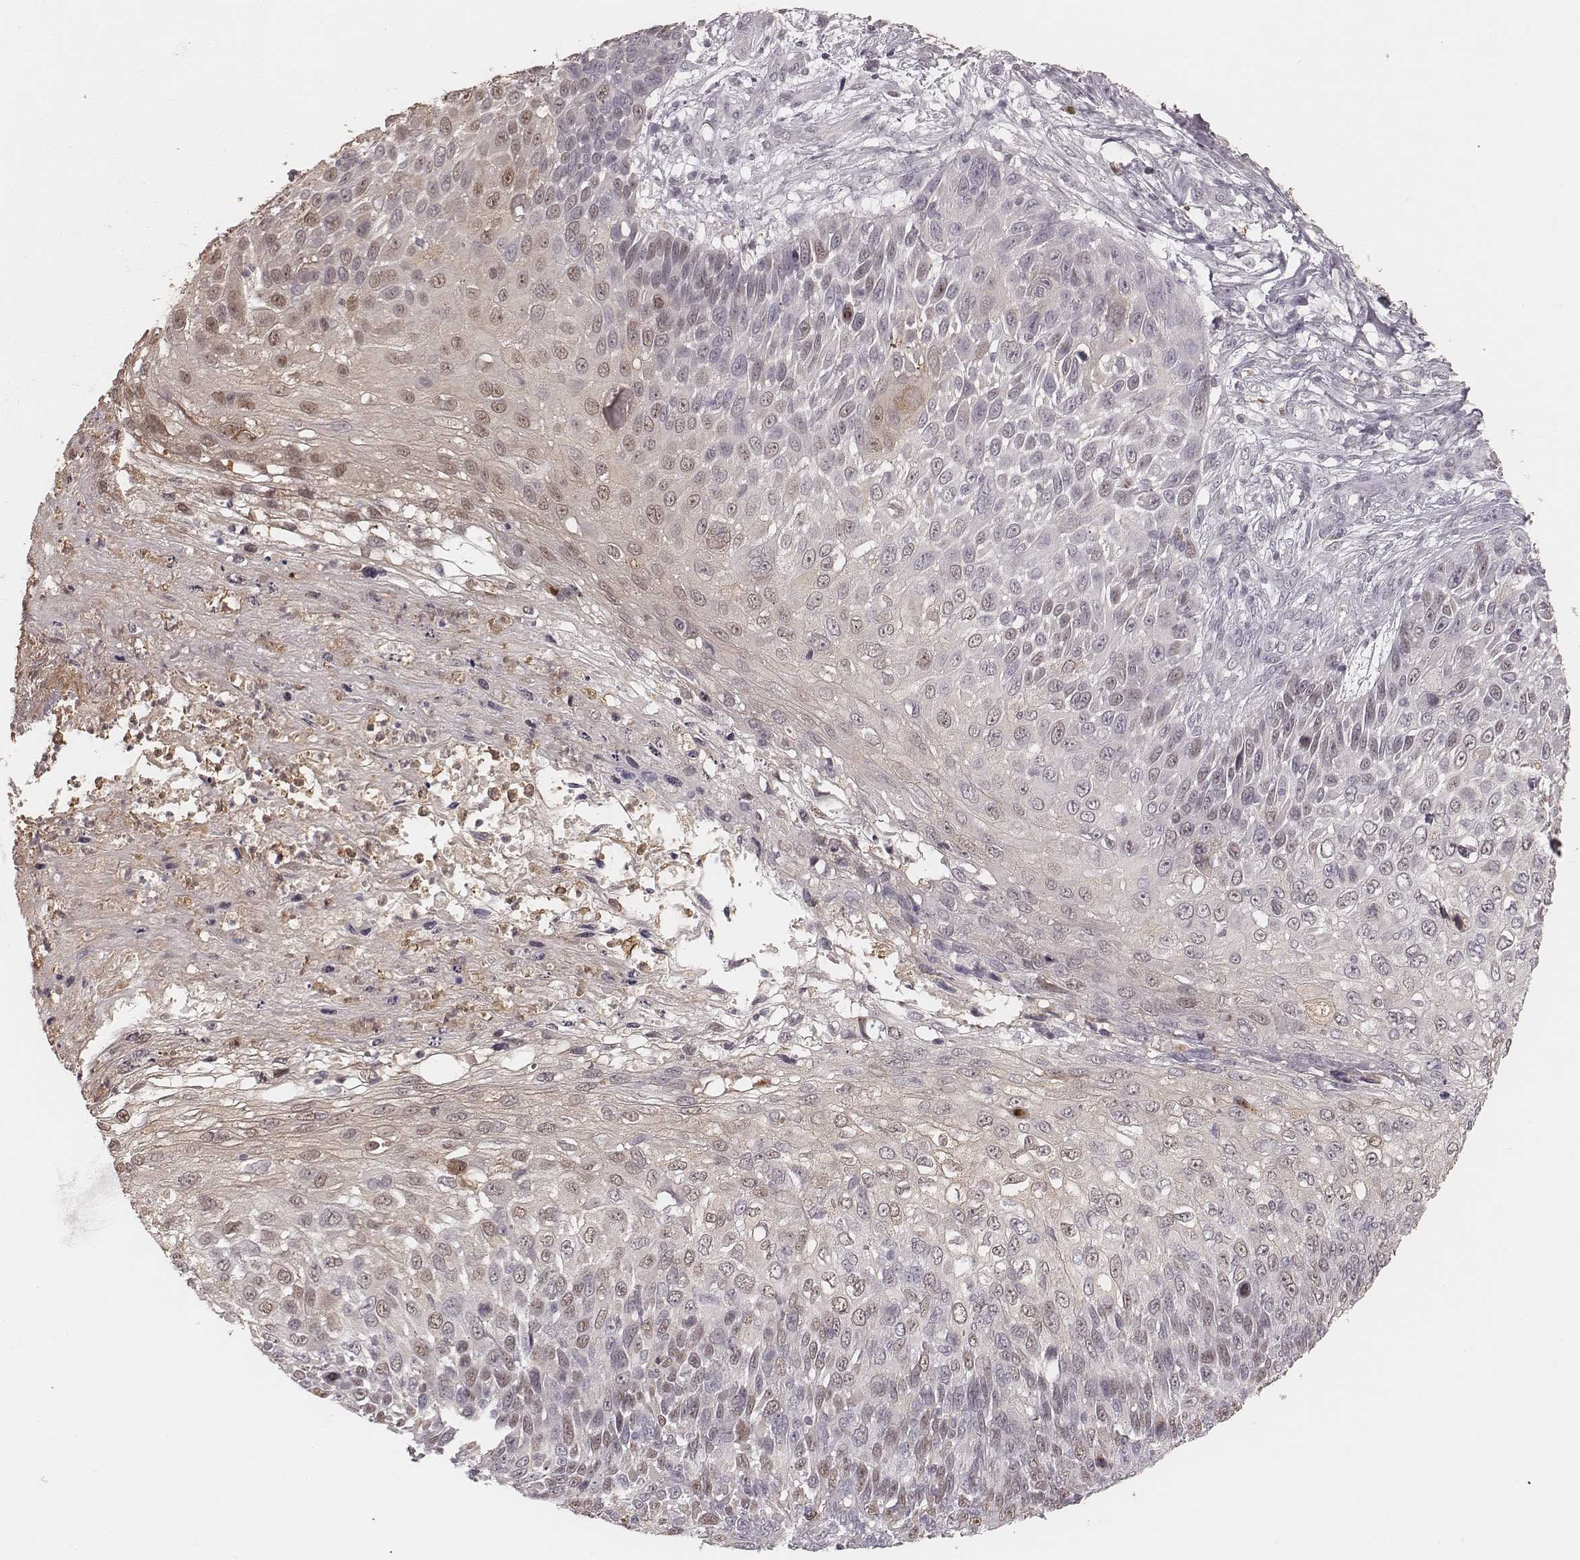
{"staining": {"intensity": "weak", "quantity": "<25%", "location": "nuclear"}, "tissue": "skin cancer", "cell_type": "Tumor cells", "image_type": "cancer", "snomed": [{"axis": "morphology", "description": "Squamous cell carcinoma, NOS"}, {"axis": "topography", "description": "Skin"}], "caption": "Human skin cancer stained for a protein using immunohistochemistry displays no positivity in tumor cells.", "gene": "KITLG", "patient": {"sex": "male", "age": 92}}